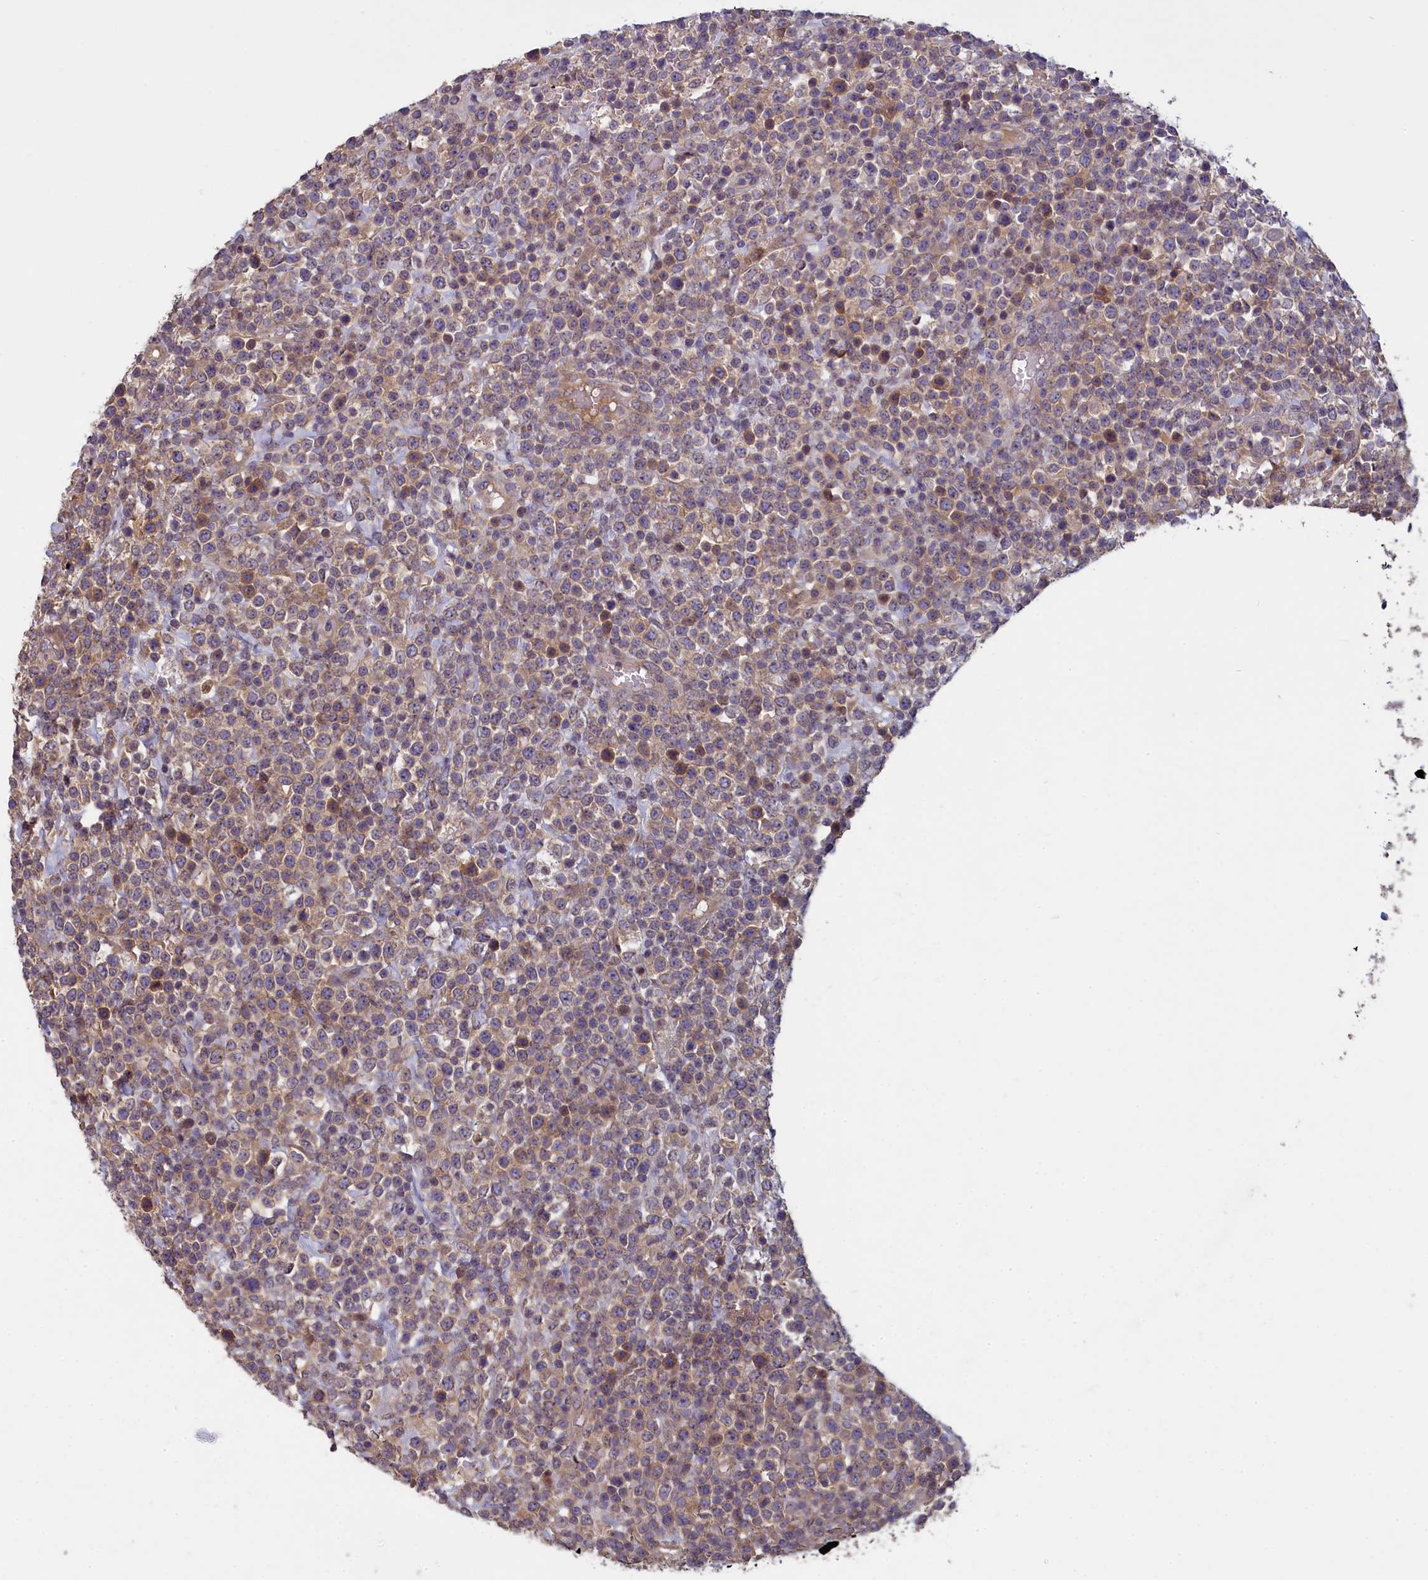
{"staining": {"intensity": "weak", "quantity": "25%-75%", "location": "cytoplasmic/membranous"}, "tissue": "lymphoma", "cell_type": "Tumor cells", "image_type": "cancer", "snomed": [{"axis": "morphology", "description": "Malignant lymphoma, non-Hodgkin's type, High grade"}, {"axis": "topography", "description": "Colon"}], "caption": "Lymphoma stained with a protein marker reveals weak staining in tumor cells.", "gene": "NUDT6", "patient": {"sex": "female", "age": 53}}